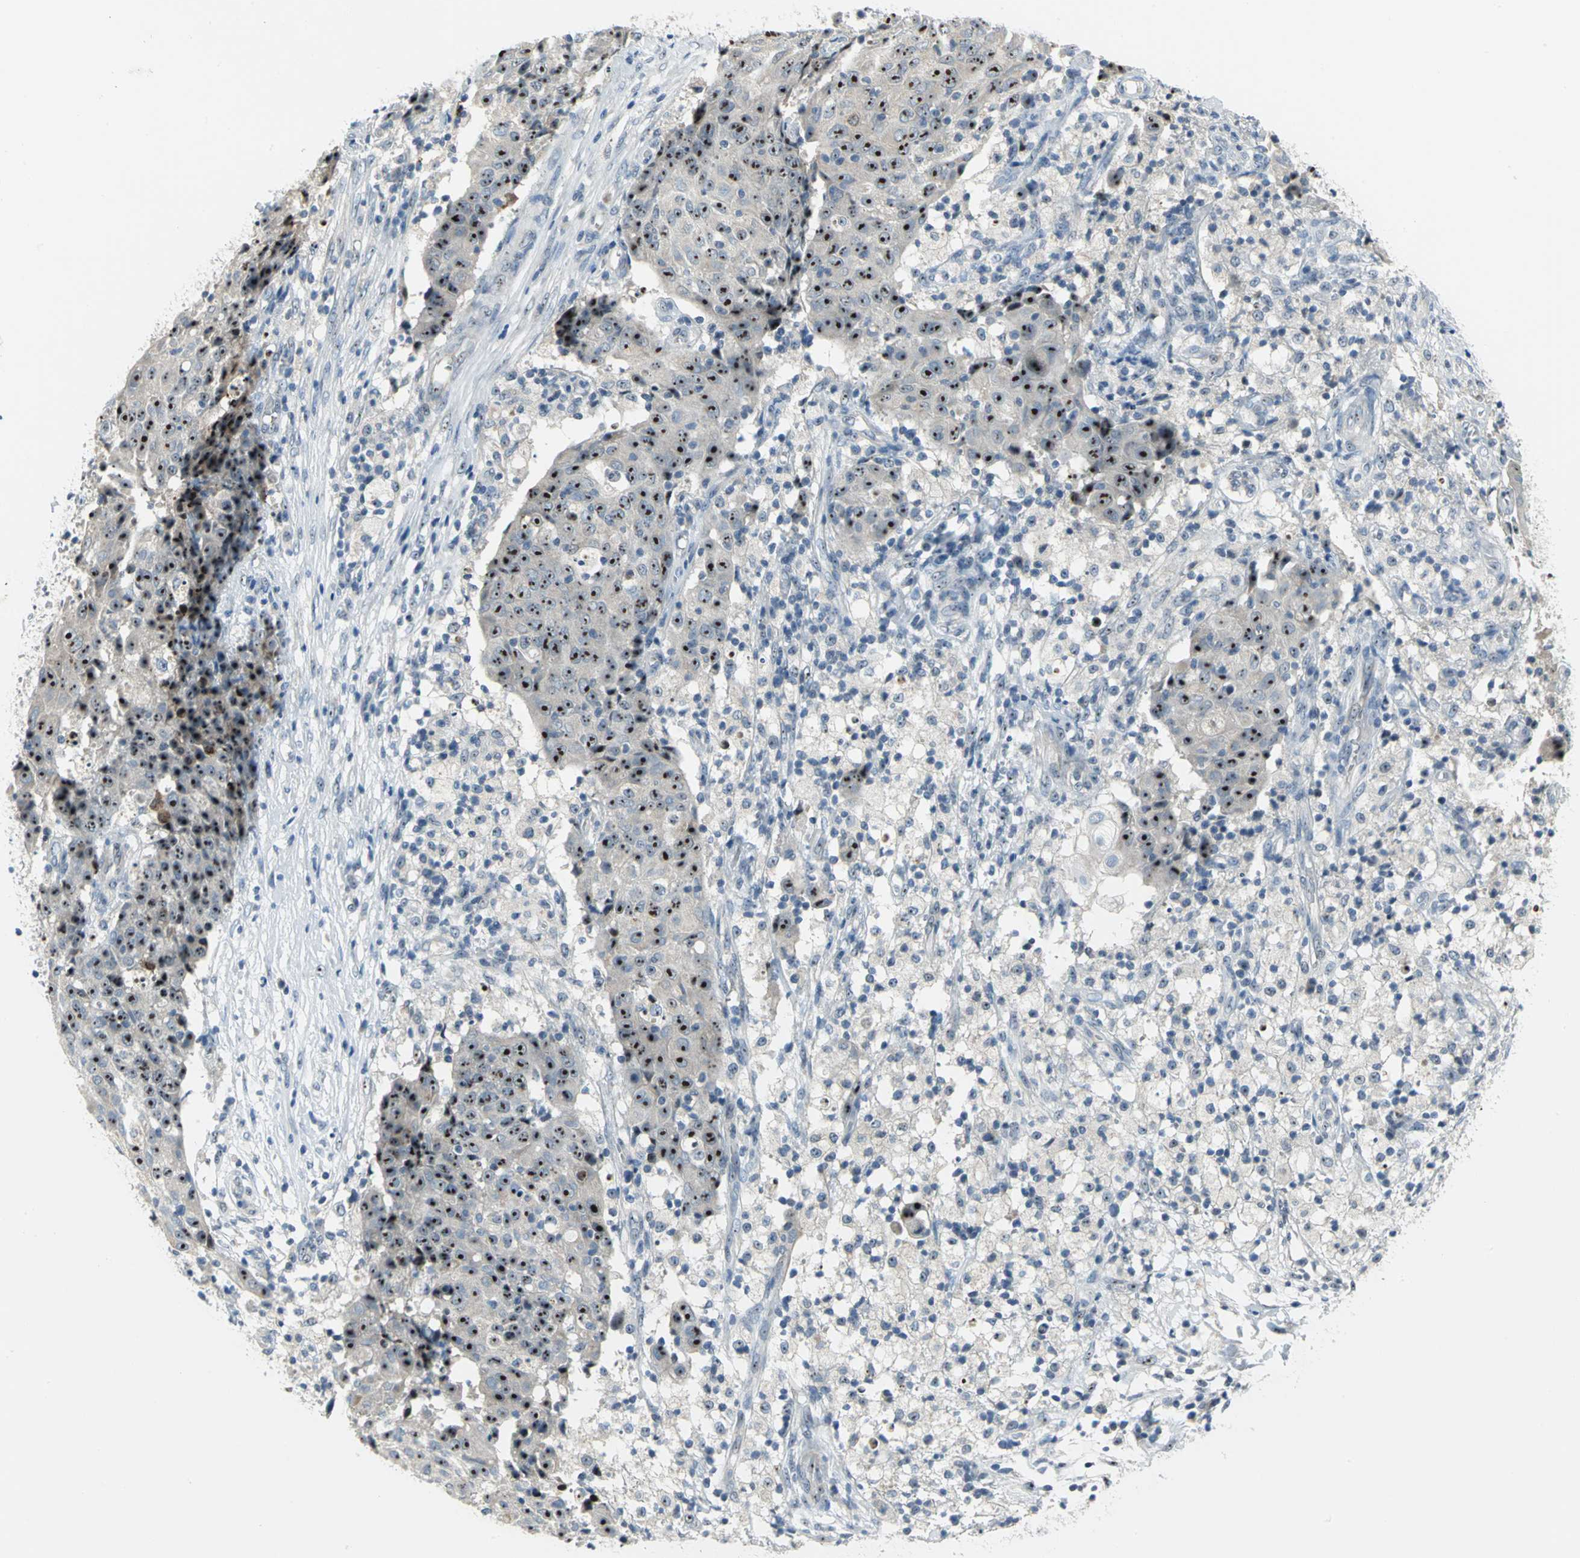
{"staining": {"intensity": "strong", "quantity": ">75%", "location": "nuclear"}, "tissue": "ovarian cancer", "cell_type": "Tumor cells", "image_type": "cancer", "snomed": [{"axis": "morphology", "description": "Carcinoma, endometroid"}, {"axis": "topography", "description": "Ovary"}], "caption": "Ovarian cancer (endometroid carcinoma) was stained to show a protein in brown. There is high levels of strong nuclear staining in approximately >75% of tumor cells. (Stains: DAB in brown, nuclei in blue, Microscopy: brightfield microscopy at high magnification).", "gene": "MYBBP1A", "patient": {"sex": "female", "age": 42}}